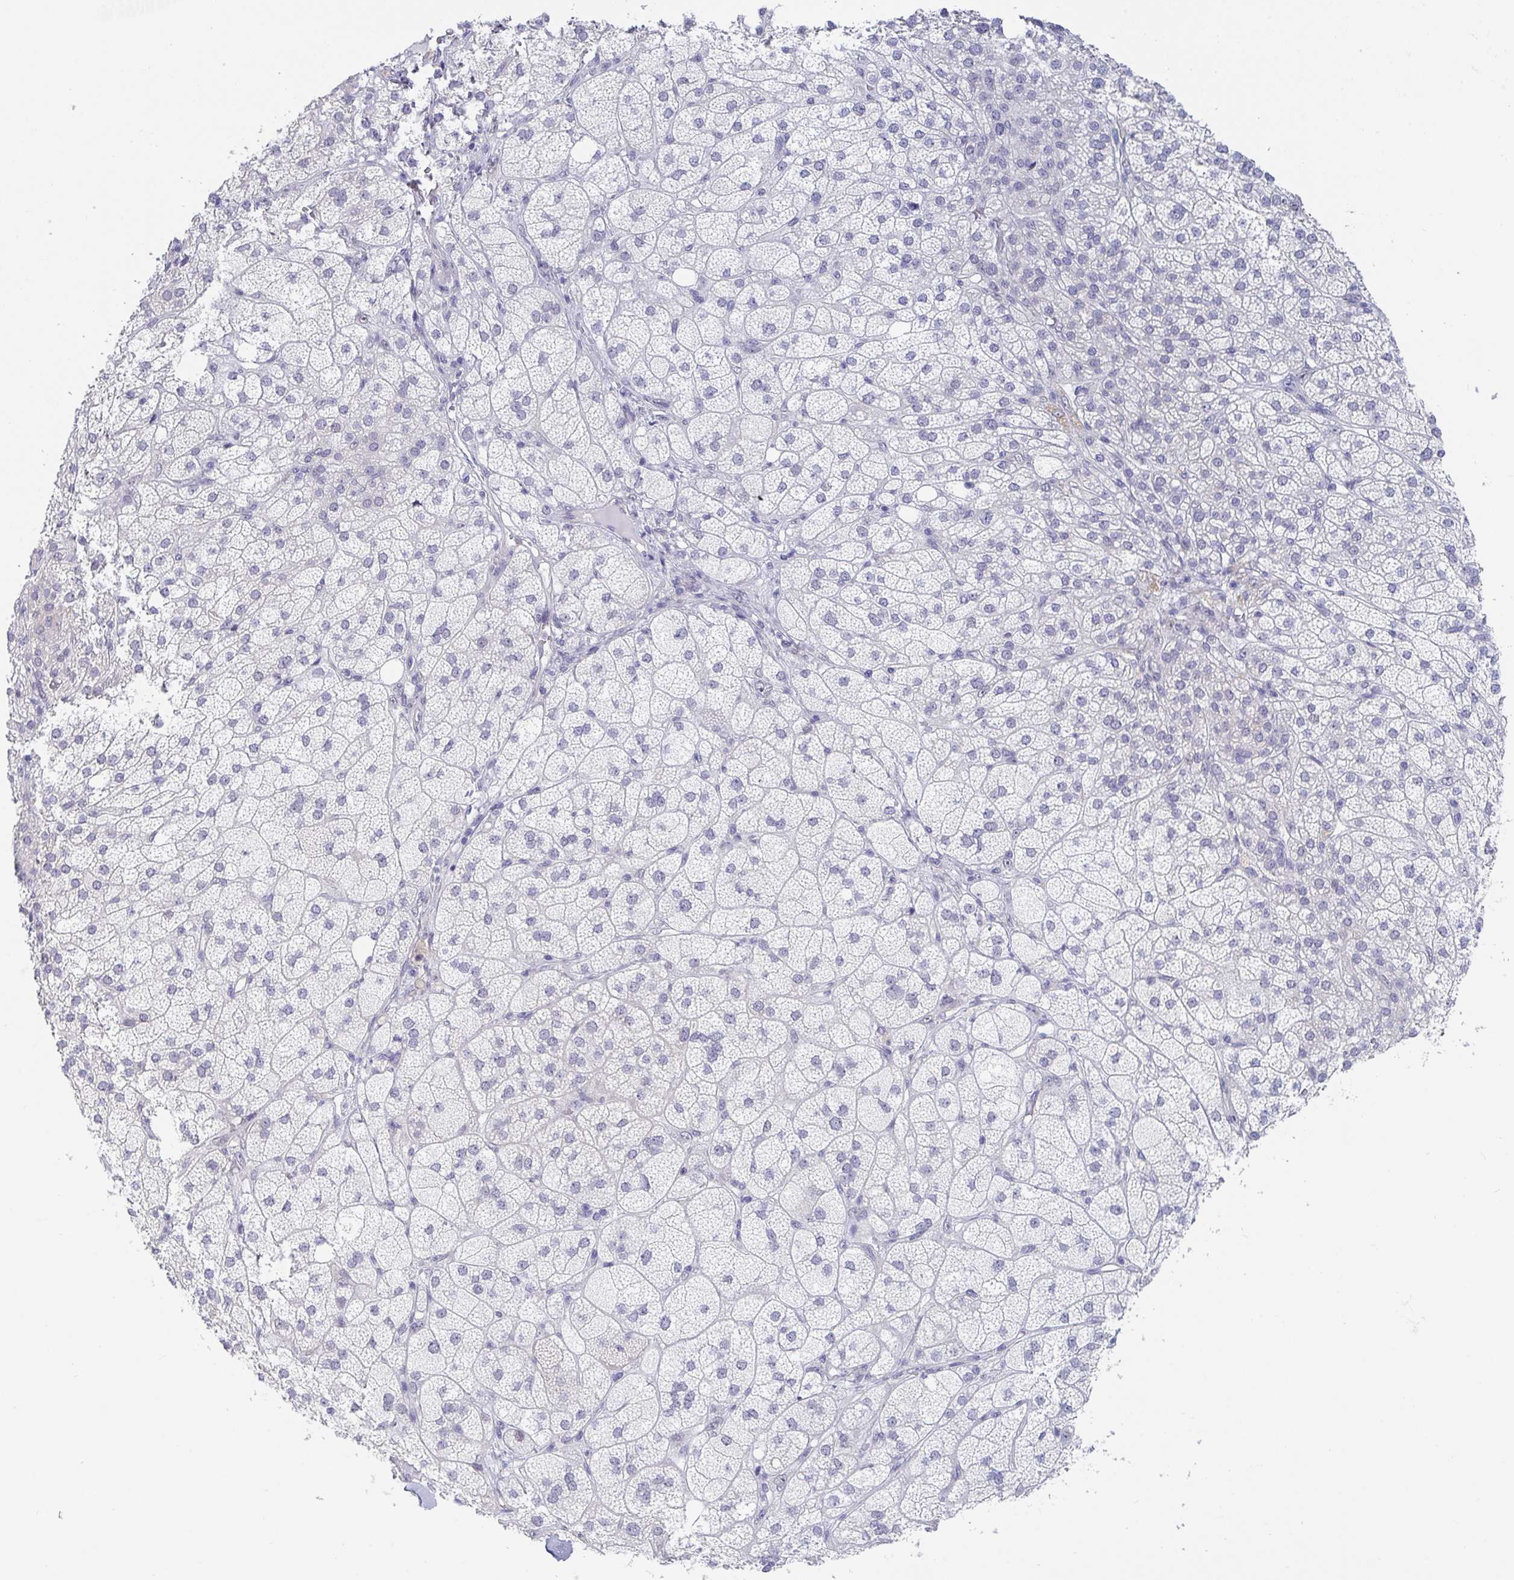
{"staining": {"intensity": "moderate", "quantity": "25%-75%", "location": "cytoplasmic/membranous"}, "tissue": "adrenal gland", "cell_type": "Glandular cells", "image_type": "normal", "snomed": [{"axis": "morphology", "description": "Normal tissue, NOS"}, {"axis": "topography", "description": "Adrenal gland"}], "caption": "This photomicrograph displays normal adrenal gland stained with immunohistochemistry to label a protein in brown. The cytoplasmic/membranous of glandular cells show moderate positivity for the protein. Nuclei are counter-stained blue.", "gene": "FAM156A", "patient": {"sex": "female", "age": 60}}